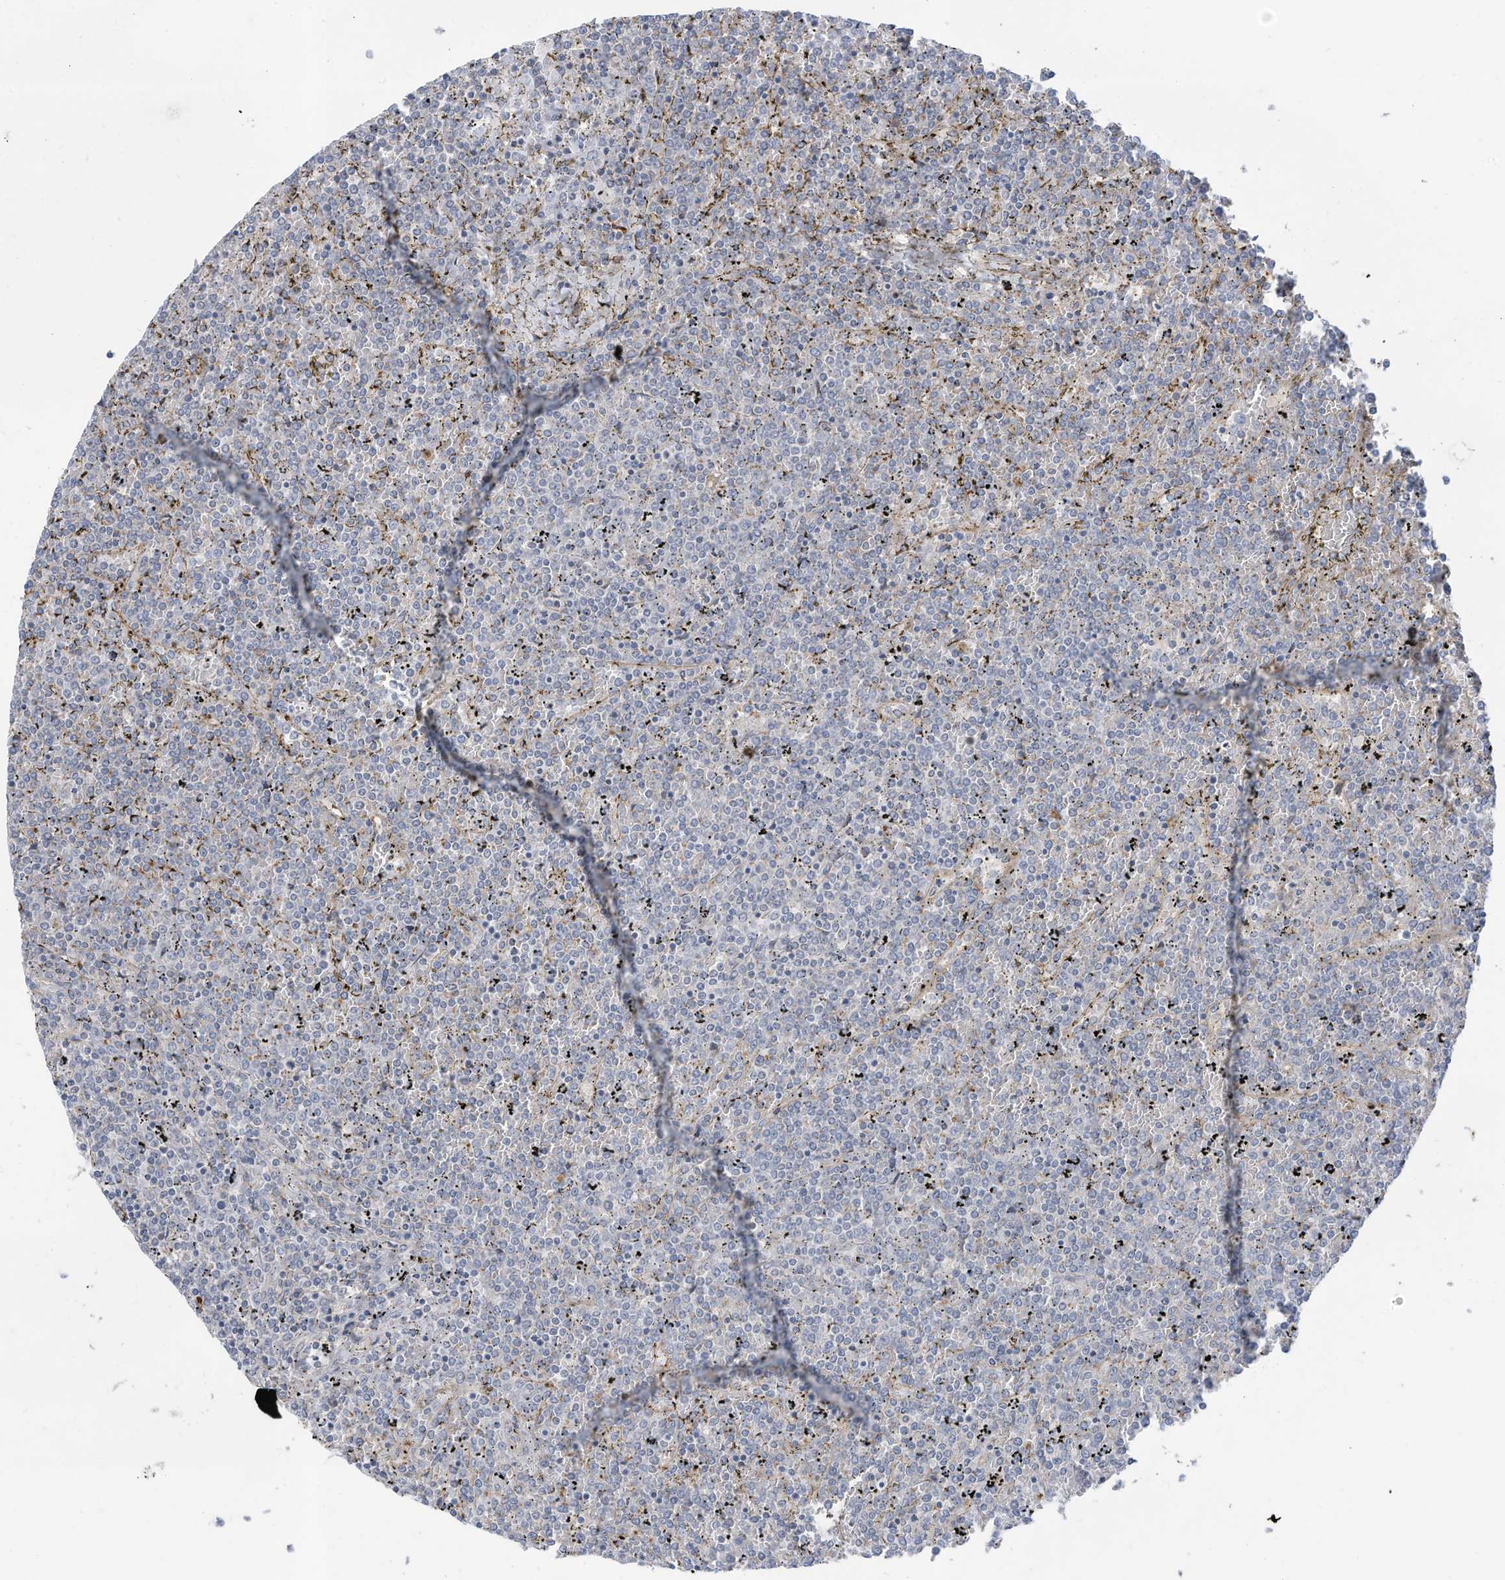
{"staining": {"intensity": "negative", "quantity": "none", "location": "none"}, "tissue": "lymphoma", "cell_type": "Tumor cells", "image_type": "cancer", "snomed": [{"axis": "morphology", "description": "Malignant lymphoma, non-Hodgkin's type, Low grade"}, {"axis": "topography", "description": "Spleen"}], "caption": "Lymphoma stained for a protein using immunohistochemistry demonstrates no expression tumor cells.", "gene": "SLC17A7", "patient": {"sex": "female", "age": 19}}